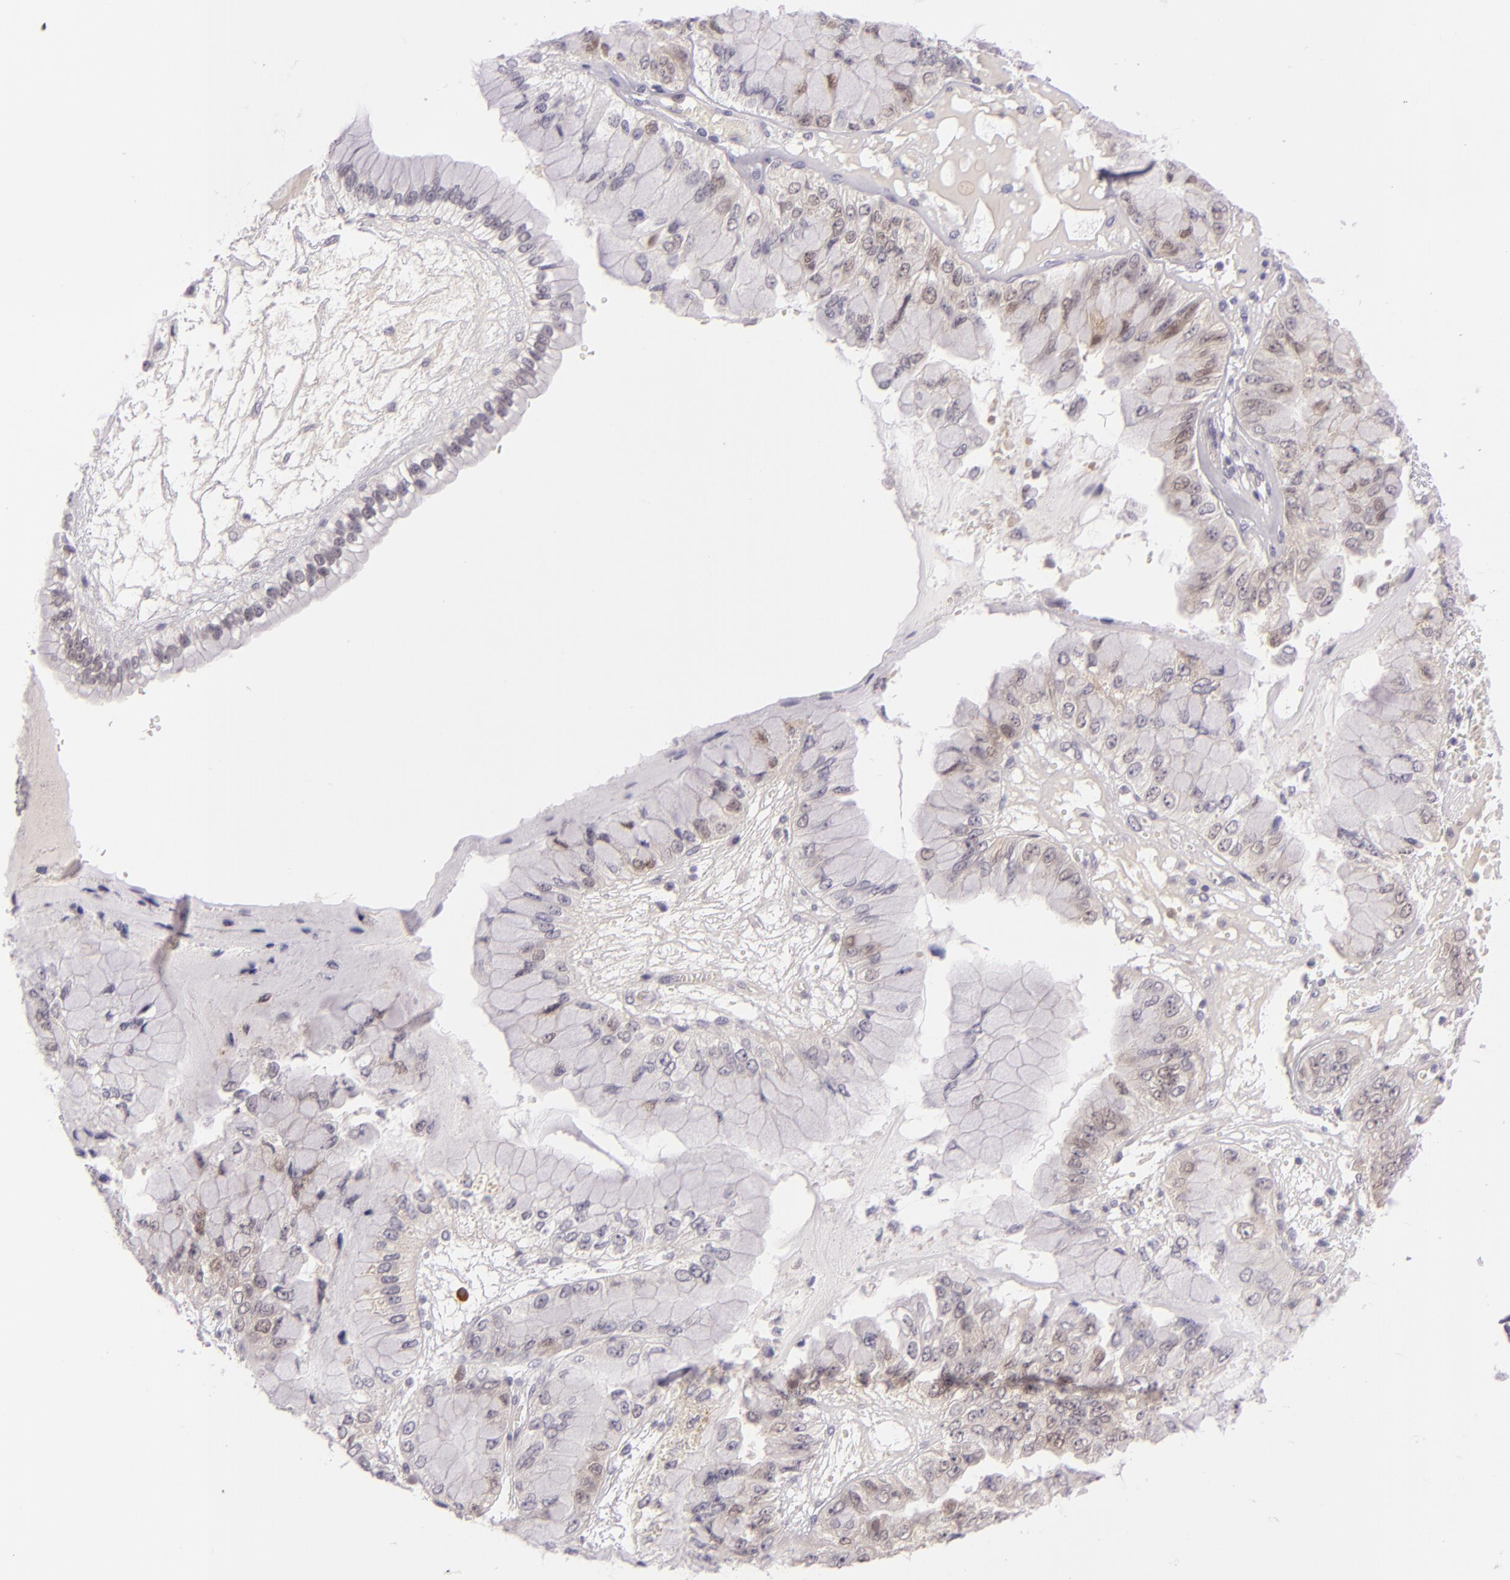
{"staining": {"intensity": "negative", "quantity": "none", "location": "none"}, "tissue": "liver cancer", "cell_type": "Tumor cells", "image_type": "cancer", "snomed": [{"axis": "morphology", "description": "Cholangiocarcinoma"}, {"axis": "topography", "description": "Liver"}], "caption": "DAB (3,3'-diaminobenzidine) immunohistochemical staining of human liver cholangiocarcinoma demonstrates no significant positivity in tumor cells.", "gene": "CSE1L", "patient": {"sex": "female", "age": 79}}